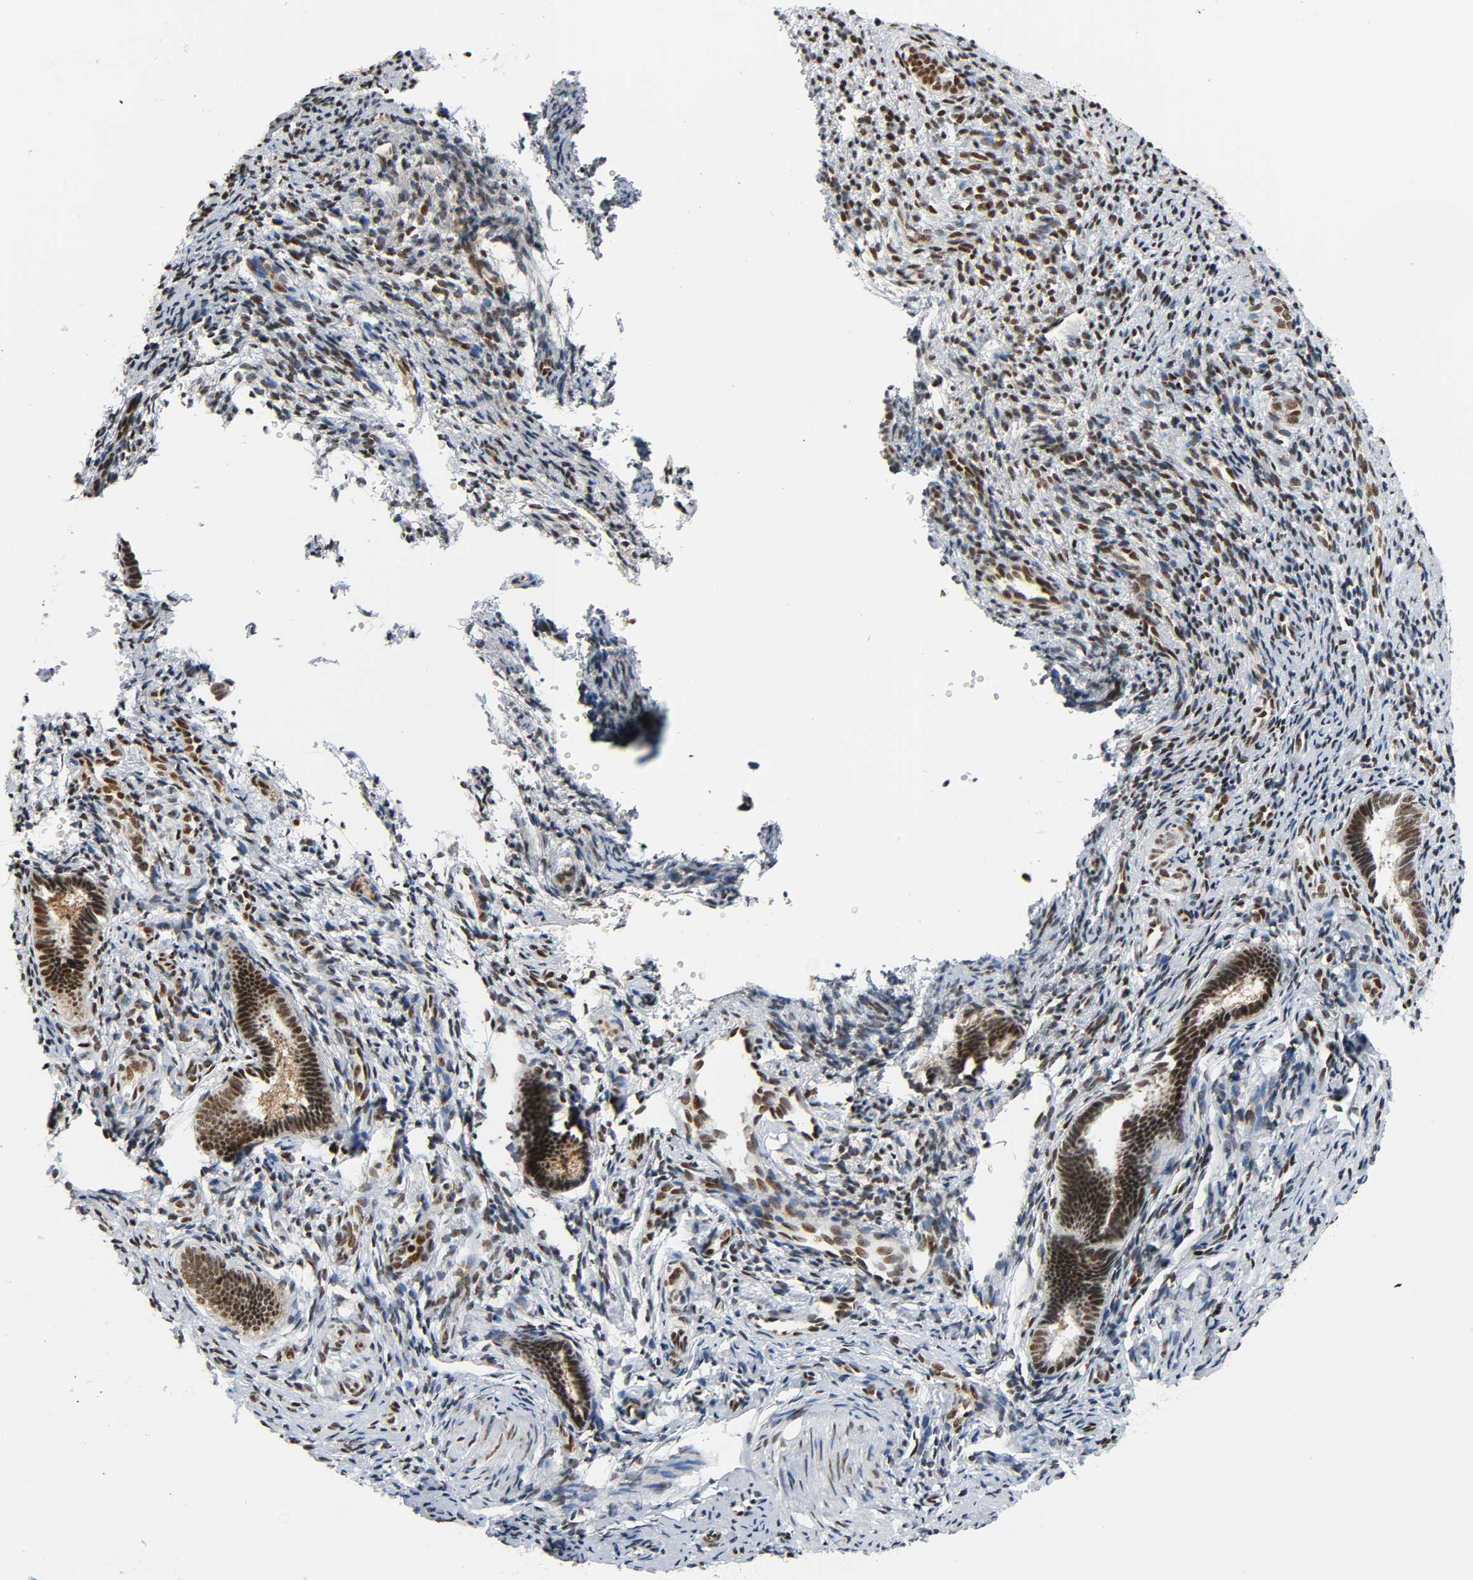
{"staining": {"intensity": "strong", "quantity": ">75%", "location": "nuclear"}, "tissue": "endometrium", "cell_type": "Cells in endometrial stroma", "image_type": "normal", "snomed": [{"axis": "morphology", "description": "Normal tissue, NOS"}, {"axis": "topography", "description": "Endometrium"}], "caption": "Immunohistochemistry (DAB) staining of unremarkable endometrium demonstrates strong nuclear protein expression in approximately >75% of cells in endometrial stroma. (brown staining indicates protein expression, while blue staining denotes nuclei).", "gene": "CDK9", "patient": {"sex": "female", "age": 27}}